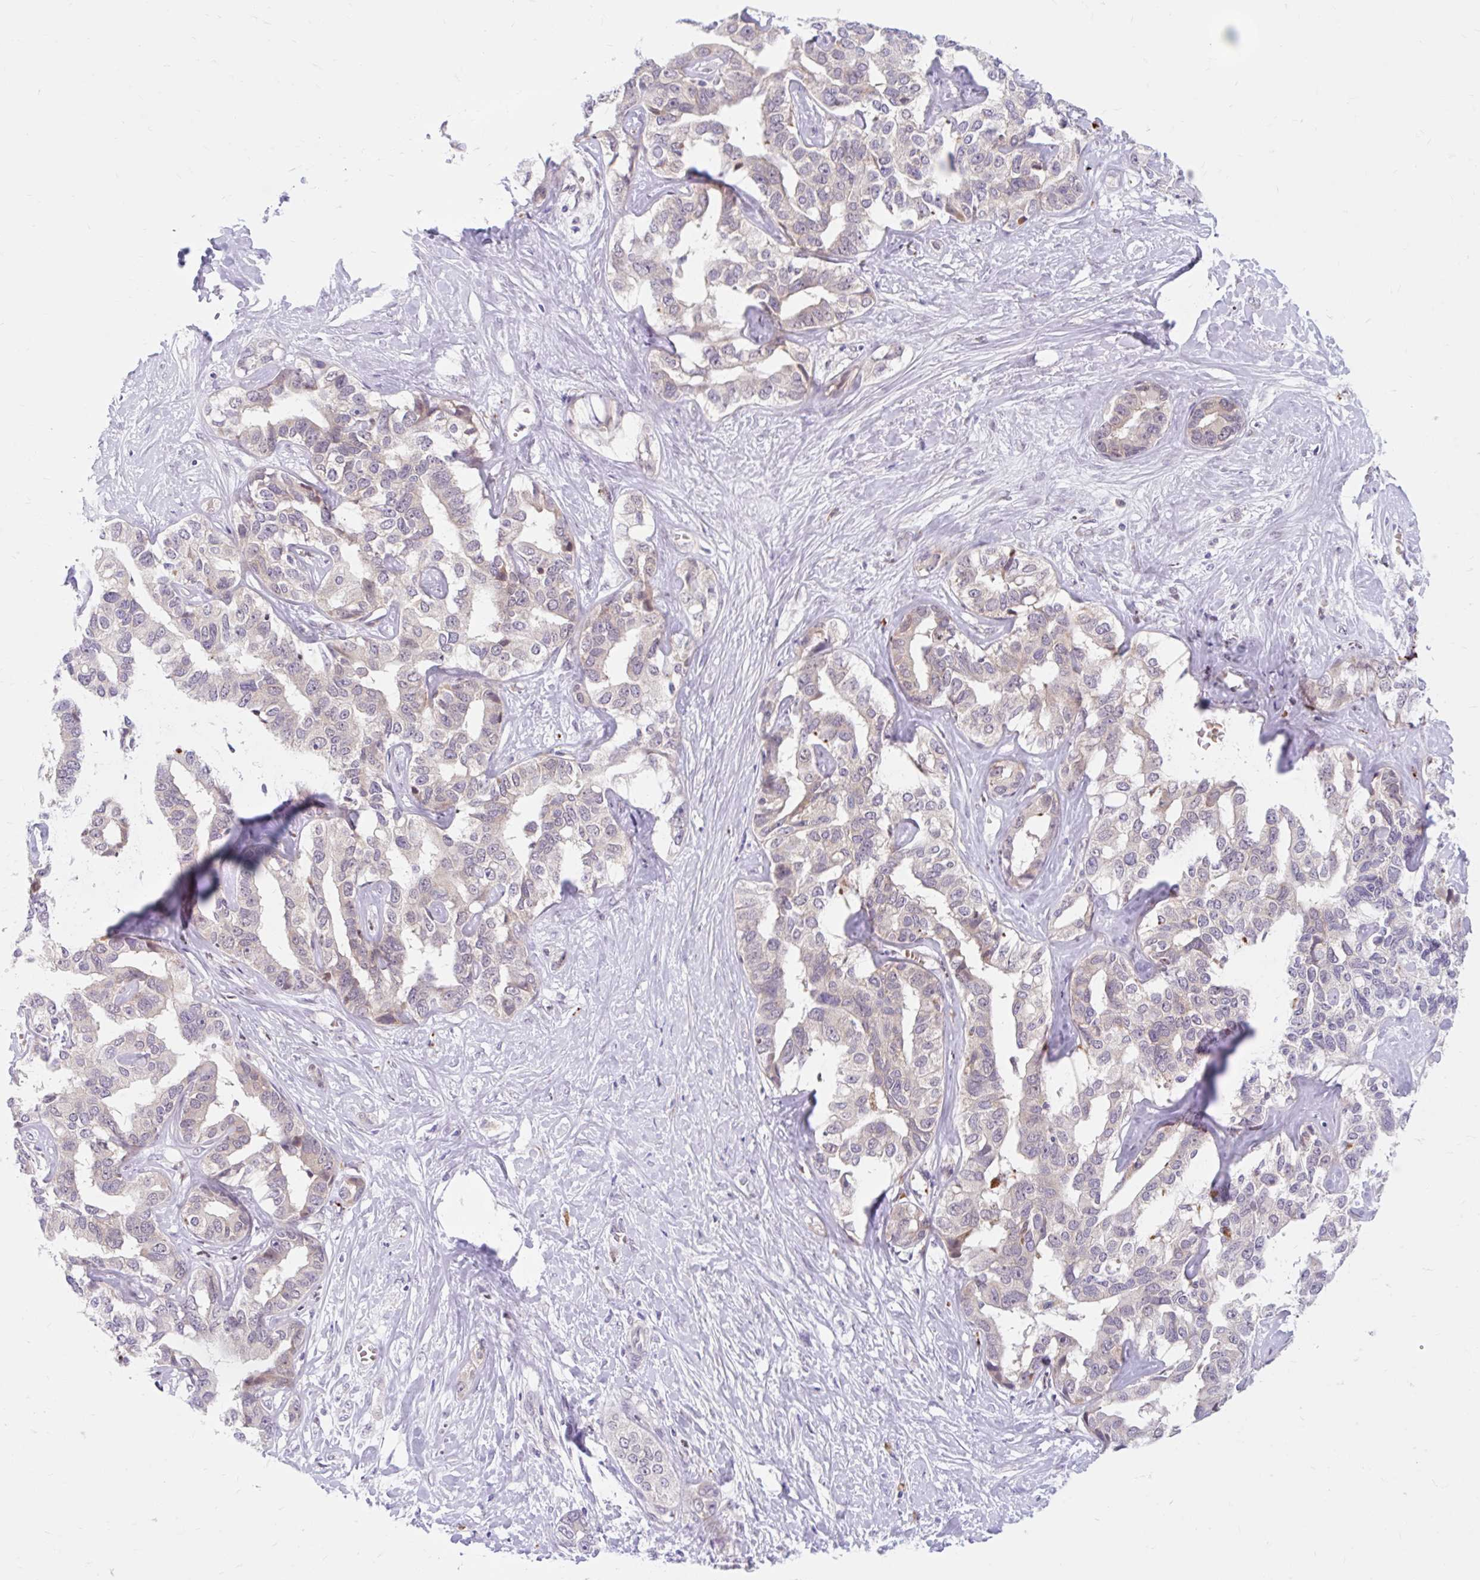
{"staining": {"intensity": "weak", "quantity": "<25%", "location": "cytoplasmic/membranous"}, "tissue": "liver cancer", "cell_type": "Tumor cells", "image_type": "cancer", "snomed": [{"axis": "morphology", "description": "Cholangiocarcinoma"}, {"axis": "topography", "description": "Liver"}], "caption": "Tumor cells show no significant expression in liver cholangiocarcinoma.", "gene": "SRSF10", "patient": {"sex": "male", "age": 59}}